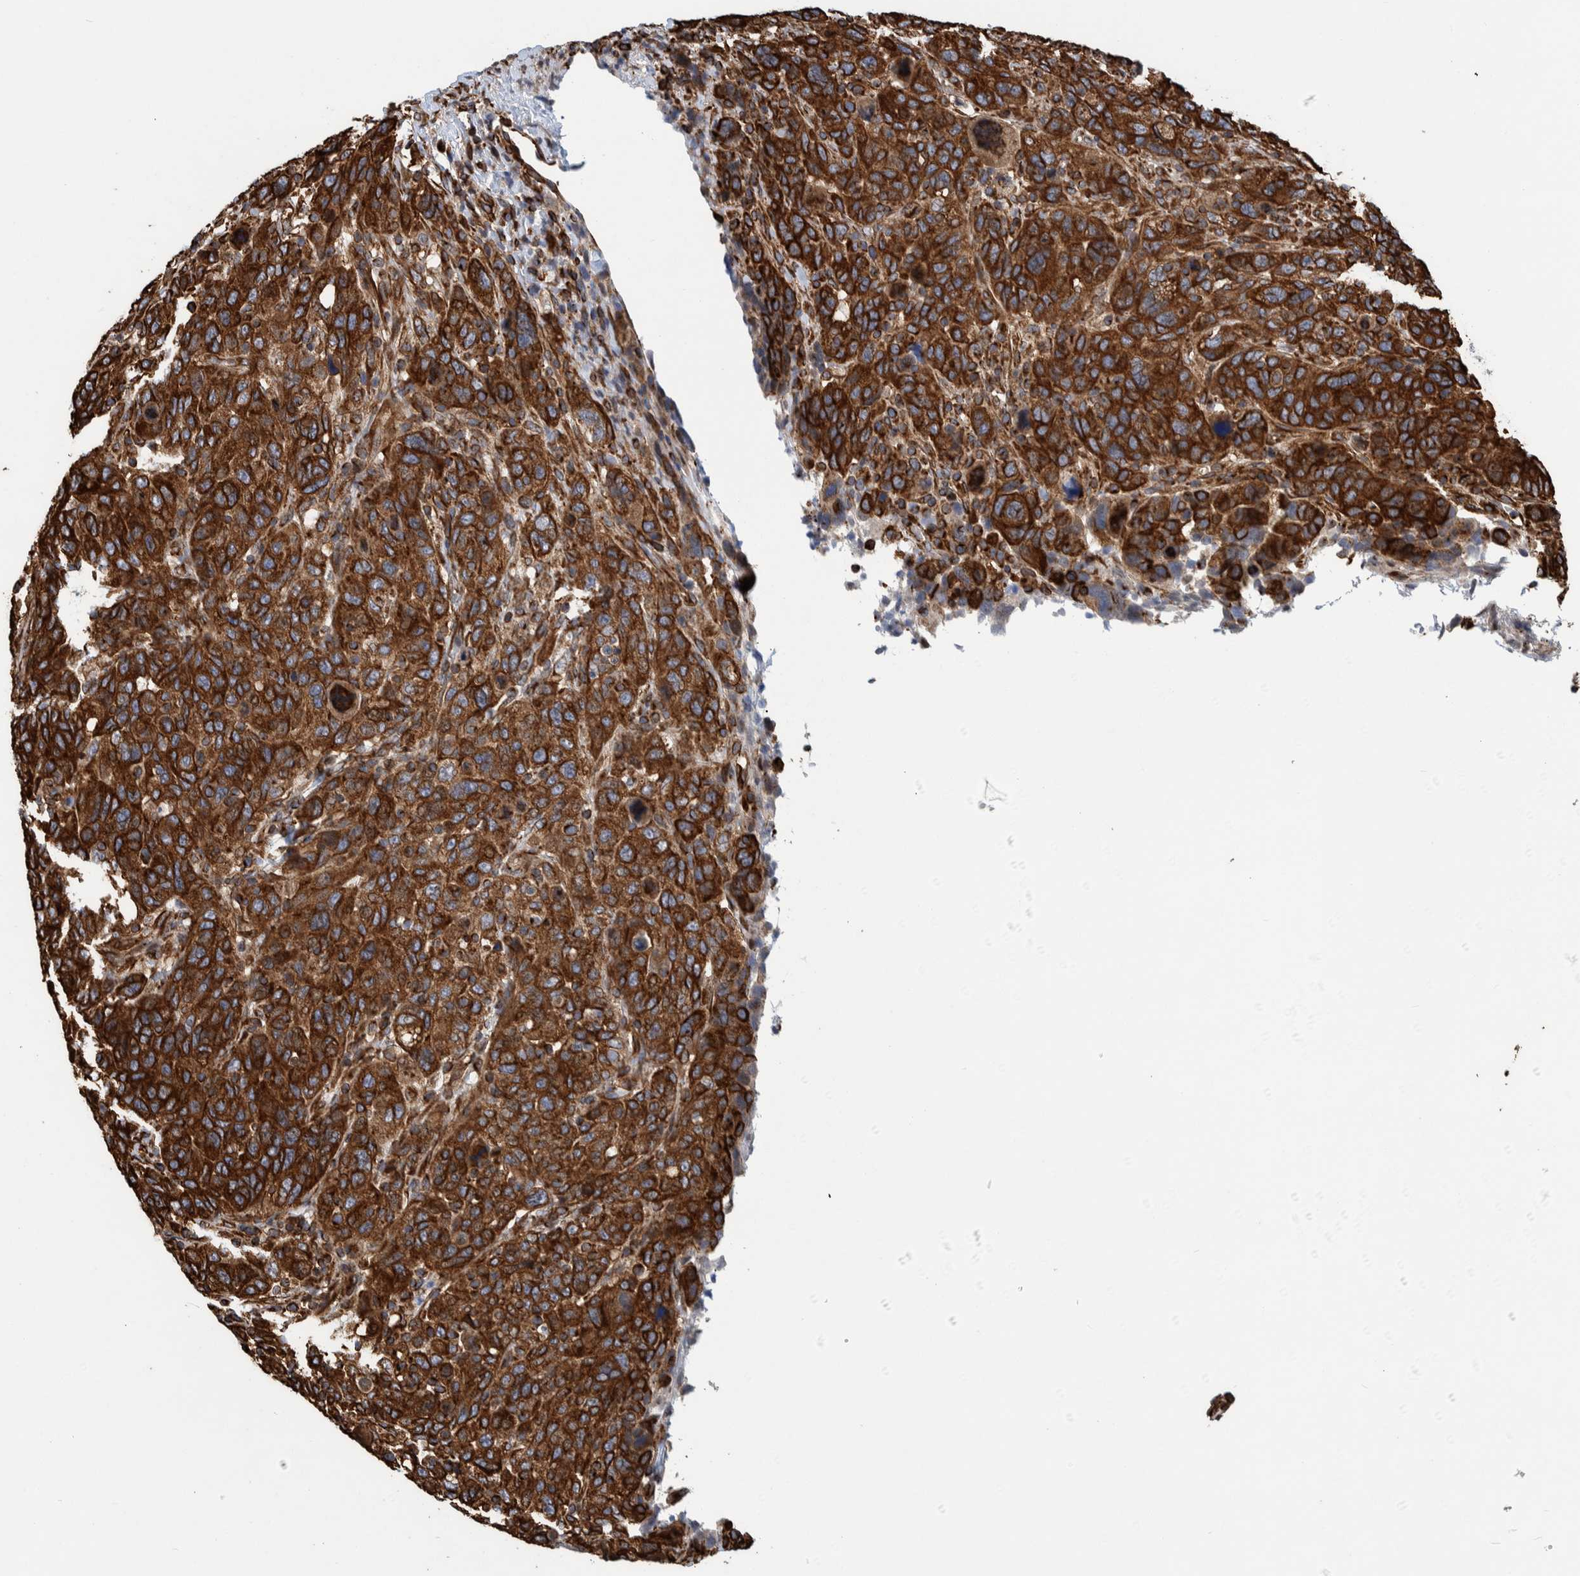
{"staining": {"intensity": "strong", "quantity": ">75%", "location": "cytoplasmic/membranous"}, "tissue": "breast cancer", "cell_type": "Tumor cells", "image_type": "cancer", "snomed": [{"axis": "morphology", "description": "Duct carcinoma"}, {"axis": "topography", "description": "Breast"}], "caption": "Brown immunohistochemical staining in infiltrating ductal carcinoma (breast) displays strong cytoplasmic/membranous expression in approximately >75% of tumor cells.", "gene": "CCDC57", "patient": {"sex": "female", "age": 37}}